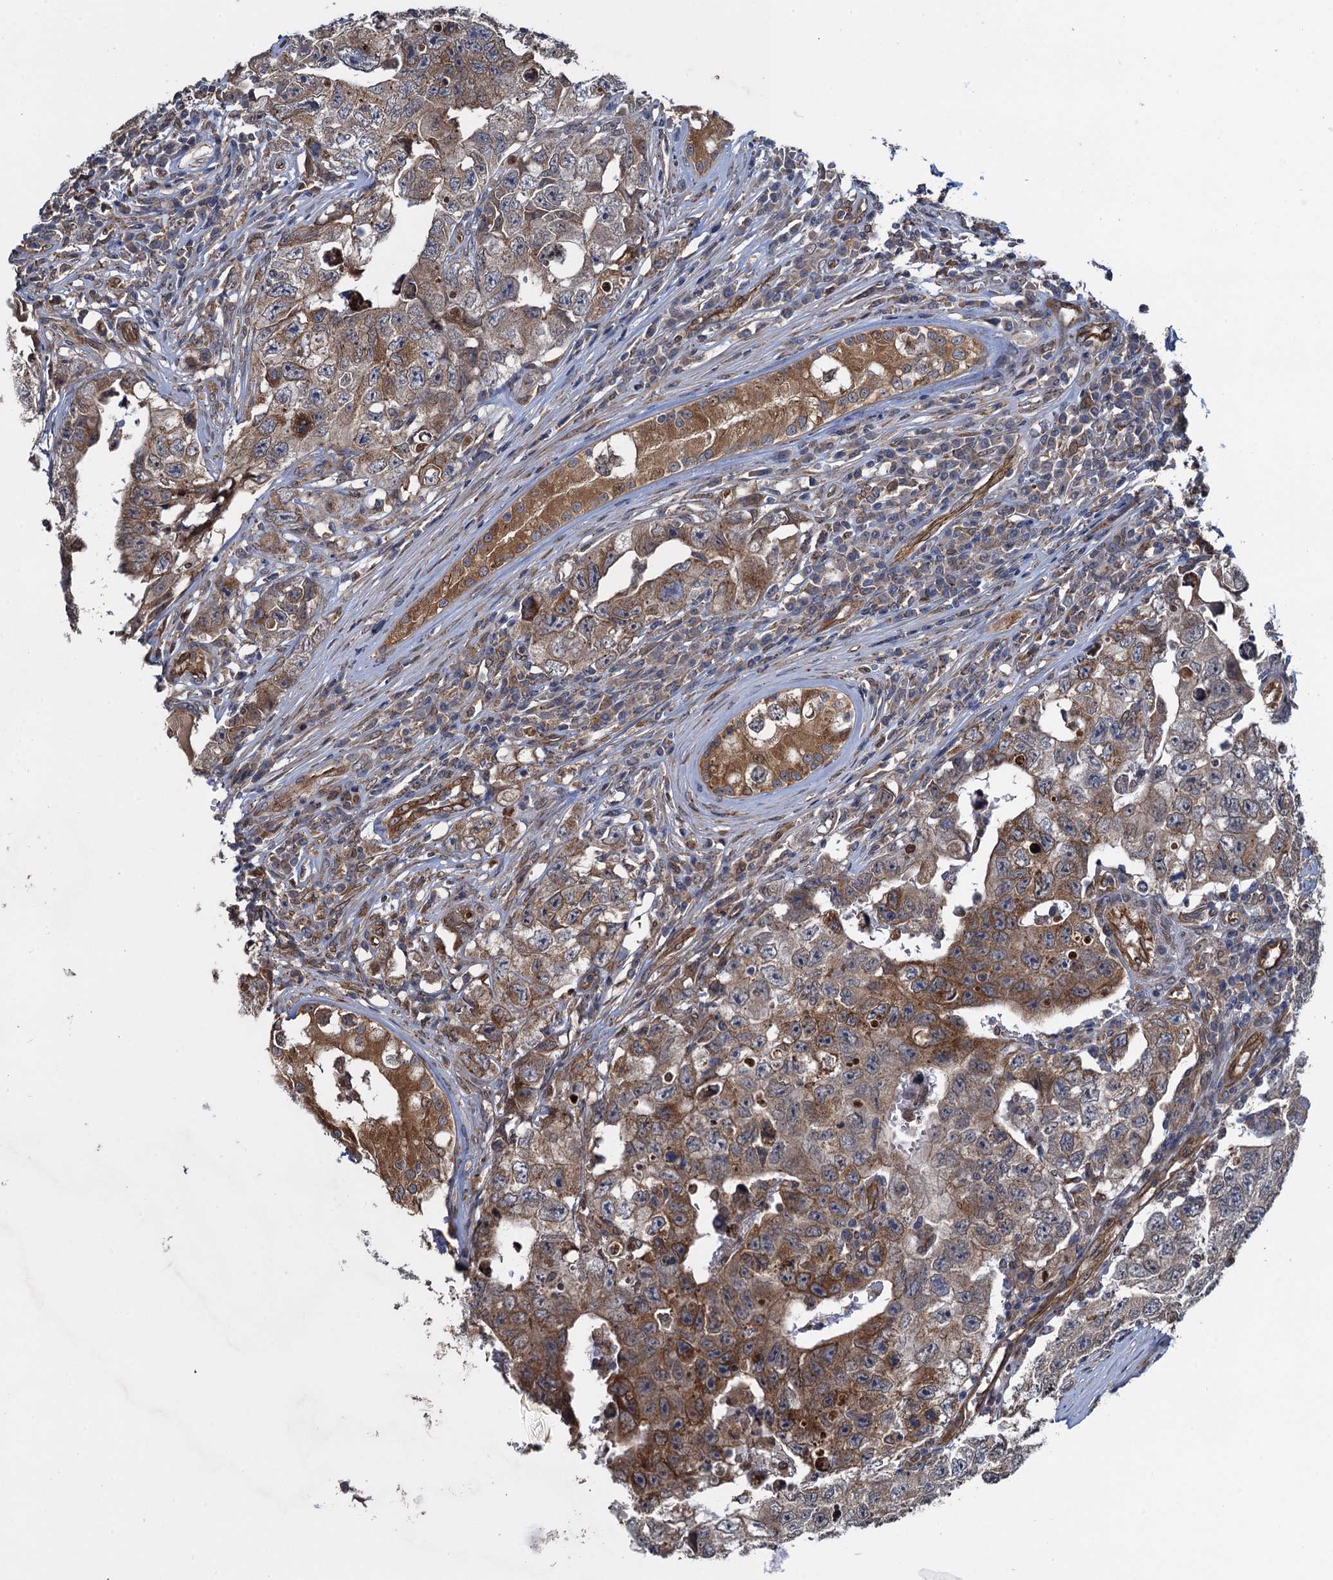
{"staining": {"intensity": "moderate", "quantity": ">75%", "location": "cytoplasmic/membranous"}, "tissue": "testis cancer", "cell_type": "Tumor cells", "image_type": "cancer", "snomed": [{"axis": "morphology", "description": "Carcinoma, Embryonal, NOS"}, {"axis": "topography", "description": "Testis"}], "caption": "Moderate cytoplasmic/membranous positivity for a protein is appreciated in approximately >75% of tumor cells of embryonal carcinoma (testis) using immunohistochemistry.", "gene": "EVX2", "patient": {"sex": "male", "age": 17}}